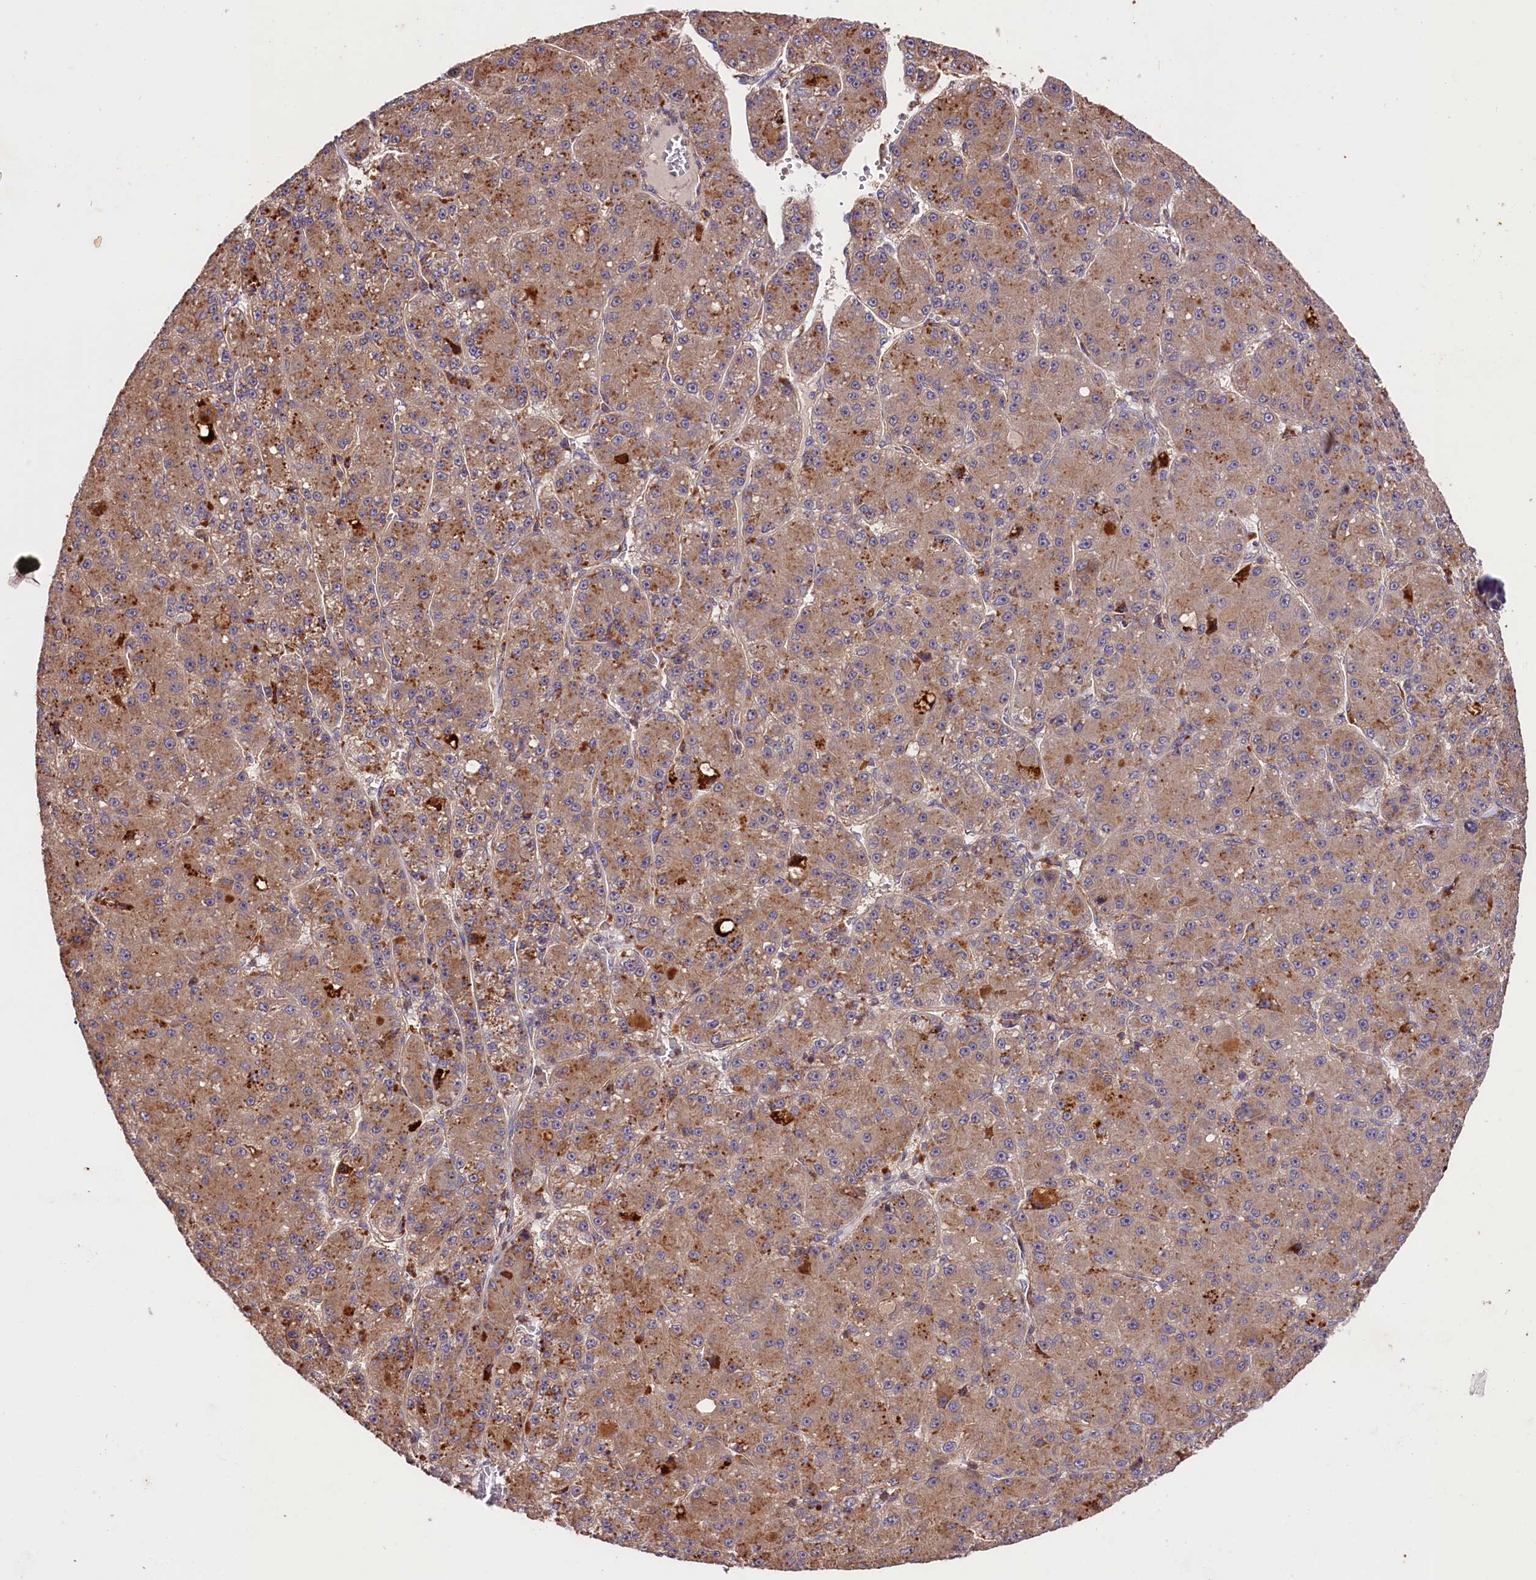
{"staining": {"intensity": "weak", "quantity": ">75%", "location": "cytoplasmic/membranous"}, "tissue": "liver cancer", "cell_type": "Tumor cells", "image_type": "cancer", "snomed": [{"axis": "morphology", "description": "Carcinoma, Hepatocellular, NOS"}, {"axis": "topography", "description": "Liver"}], "caption": "Liver cancer (hepatocellular carcinoma) stained with DAB immunohistochemistry exhibits low levels of weak cytoplasmic/membranous expression in about >75% of tumor cells. The protein of interest is stained brown, and the nuclei are stained in blue (DAB IHC with brightfield microscopy, high magnification).", "gene": "CACNA1H", "patient": {"sex": "male", "age": 67}}